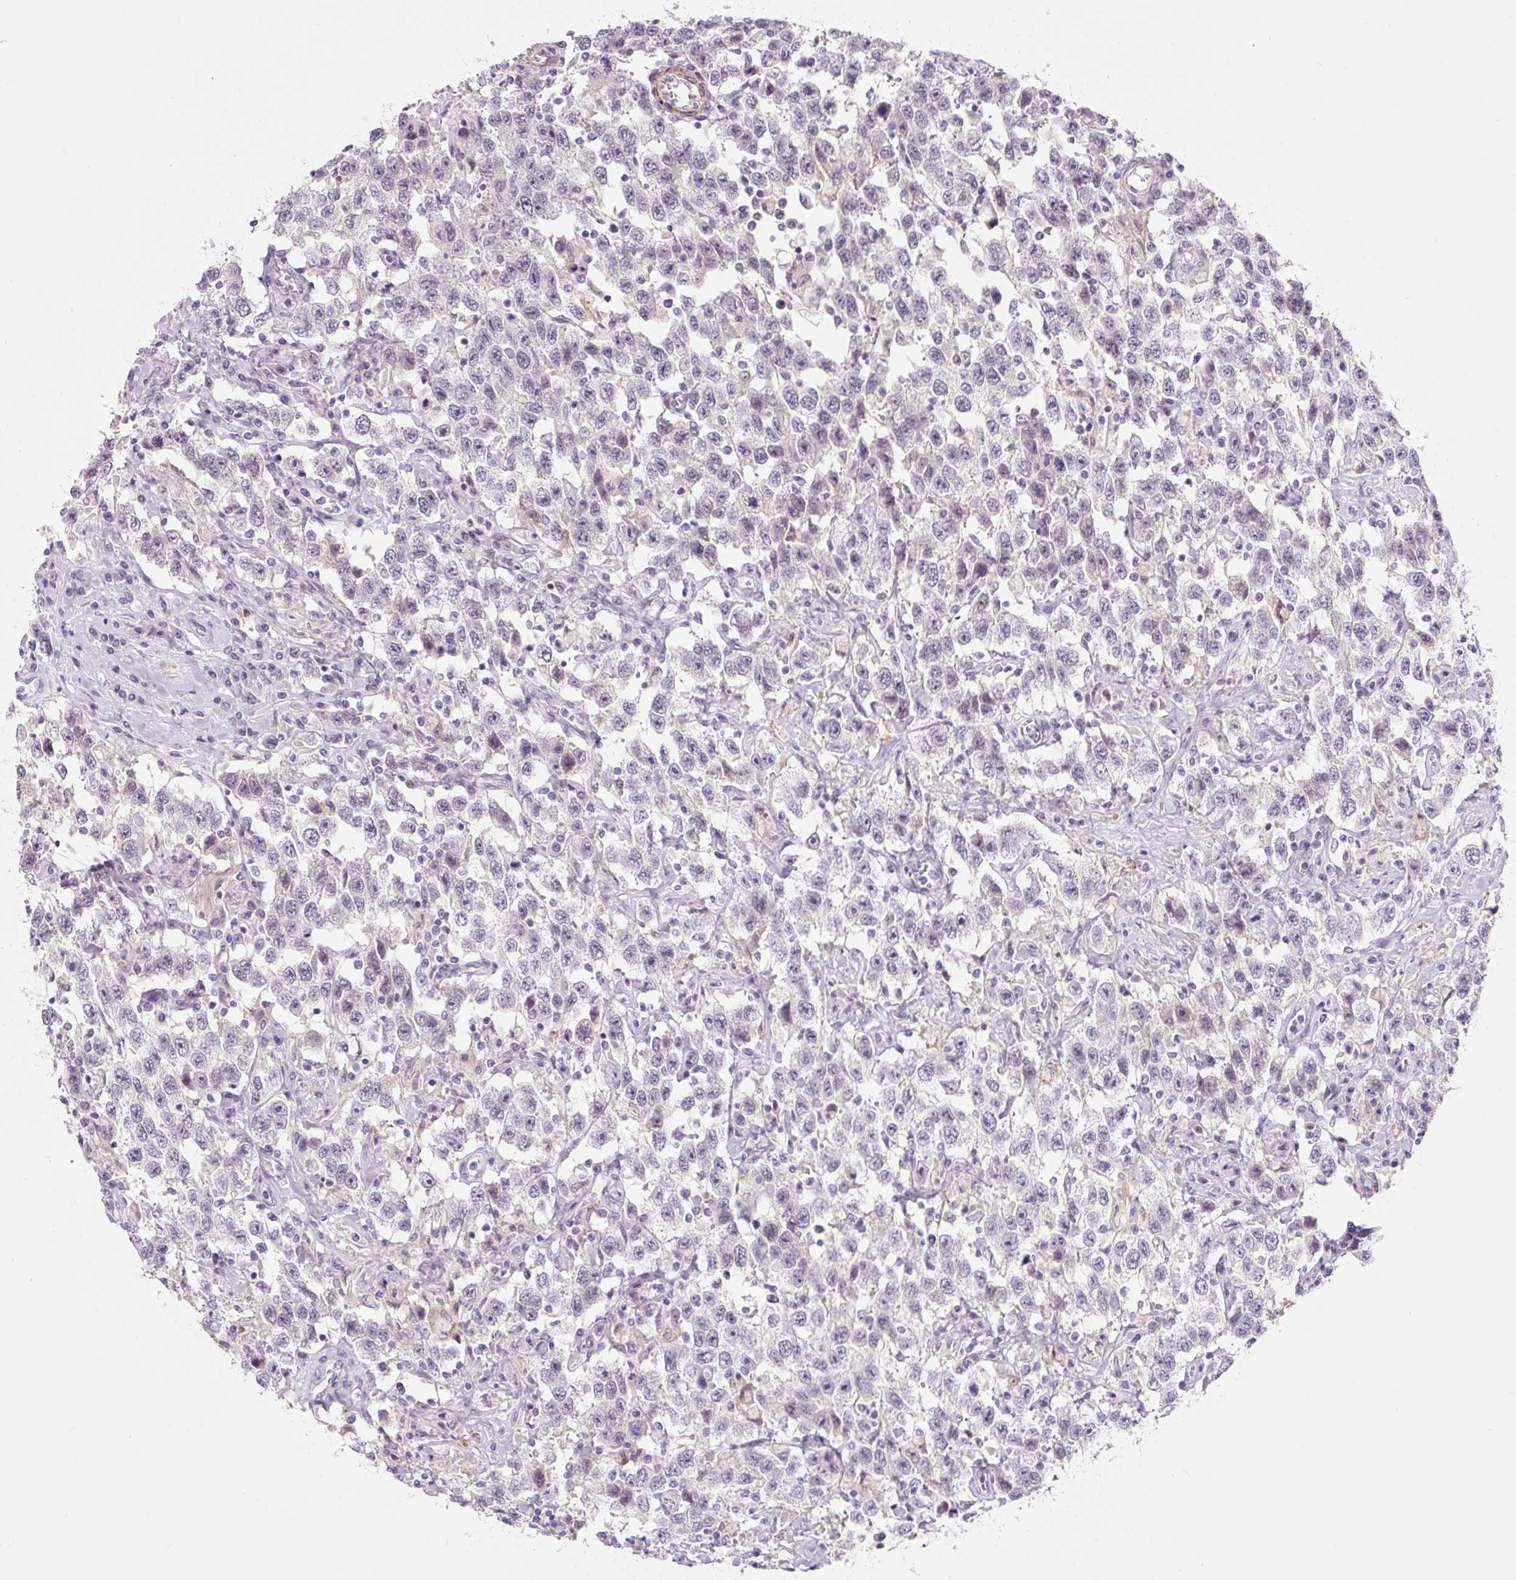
{"staining": {"intensity": "negative", "quantity": "none", "location": "none"}, "tissue": "testis cancer", "cell_type": "Tumor cells", "image_type": "cancer", "snomed": [{"axis": "morphology", "description": "Seminoma, NOS"}, {"axis": "topography", "description": "Testis"}], "caption": "Immunohistochemical staining of human seminoma (testis) exhibits no significant positivity in tumor cells. The staining is performed using DAB (3,3'-diaminobenzidine) brown chromogen with nuclei counter-stained in using hematoxylin.", "gene": "CCL25", "patient": {"sex": "male", "age": 41}}